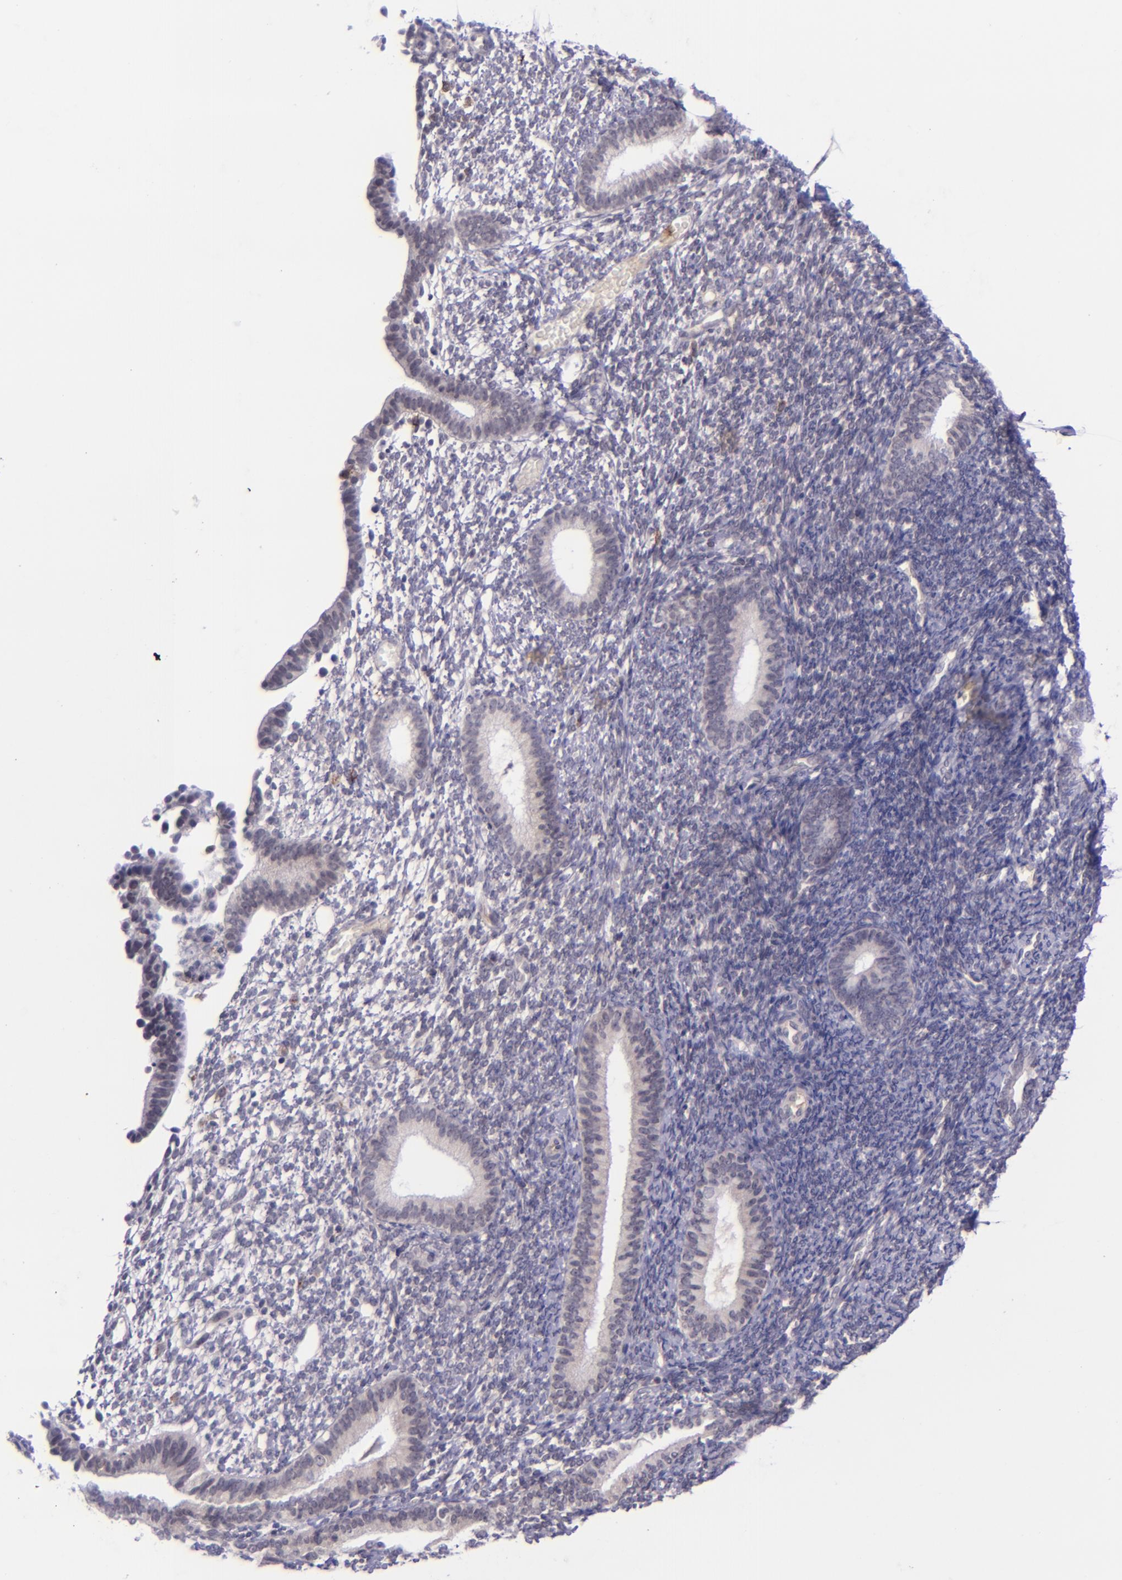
{"staining": {"intensity": "negative", "quantity": "none", "location": "none"}, "tissue": "endometrium", "cell_type": "Cells in endometrial stroma", "image_type": "normal", "snomed": [{"axis": "morphology", "description": "Normal tissue, NOS"}, {"axis": "topography", "description": "Smooth muscle"}, {"axis": "topography", "description": "Endometrium"}], "caption": "The image reveals no staining of cells in endometrial stroma in normal endometrium.", "gene": "SELL", "patient": {"sex": "female", "age": 57}}